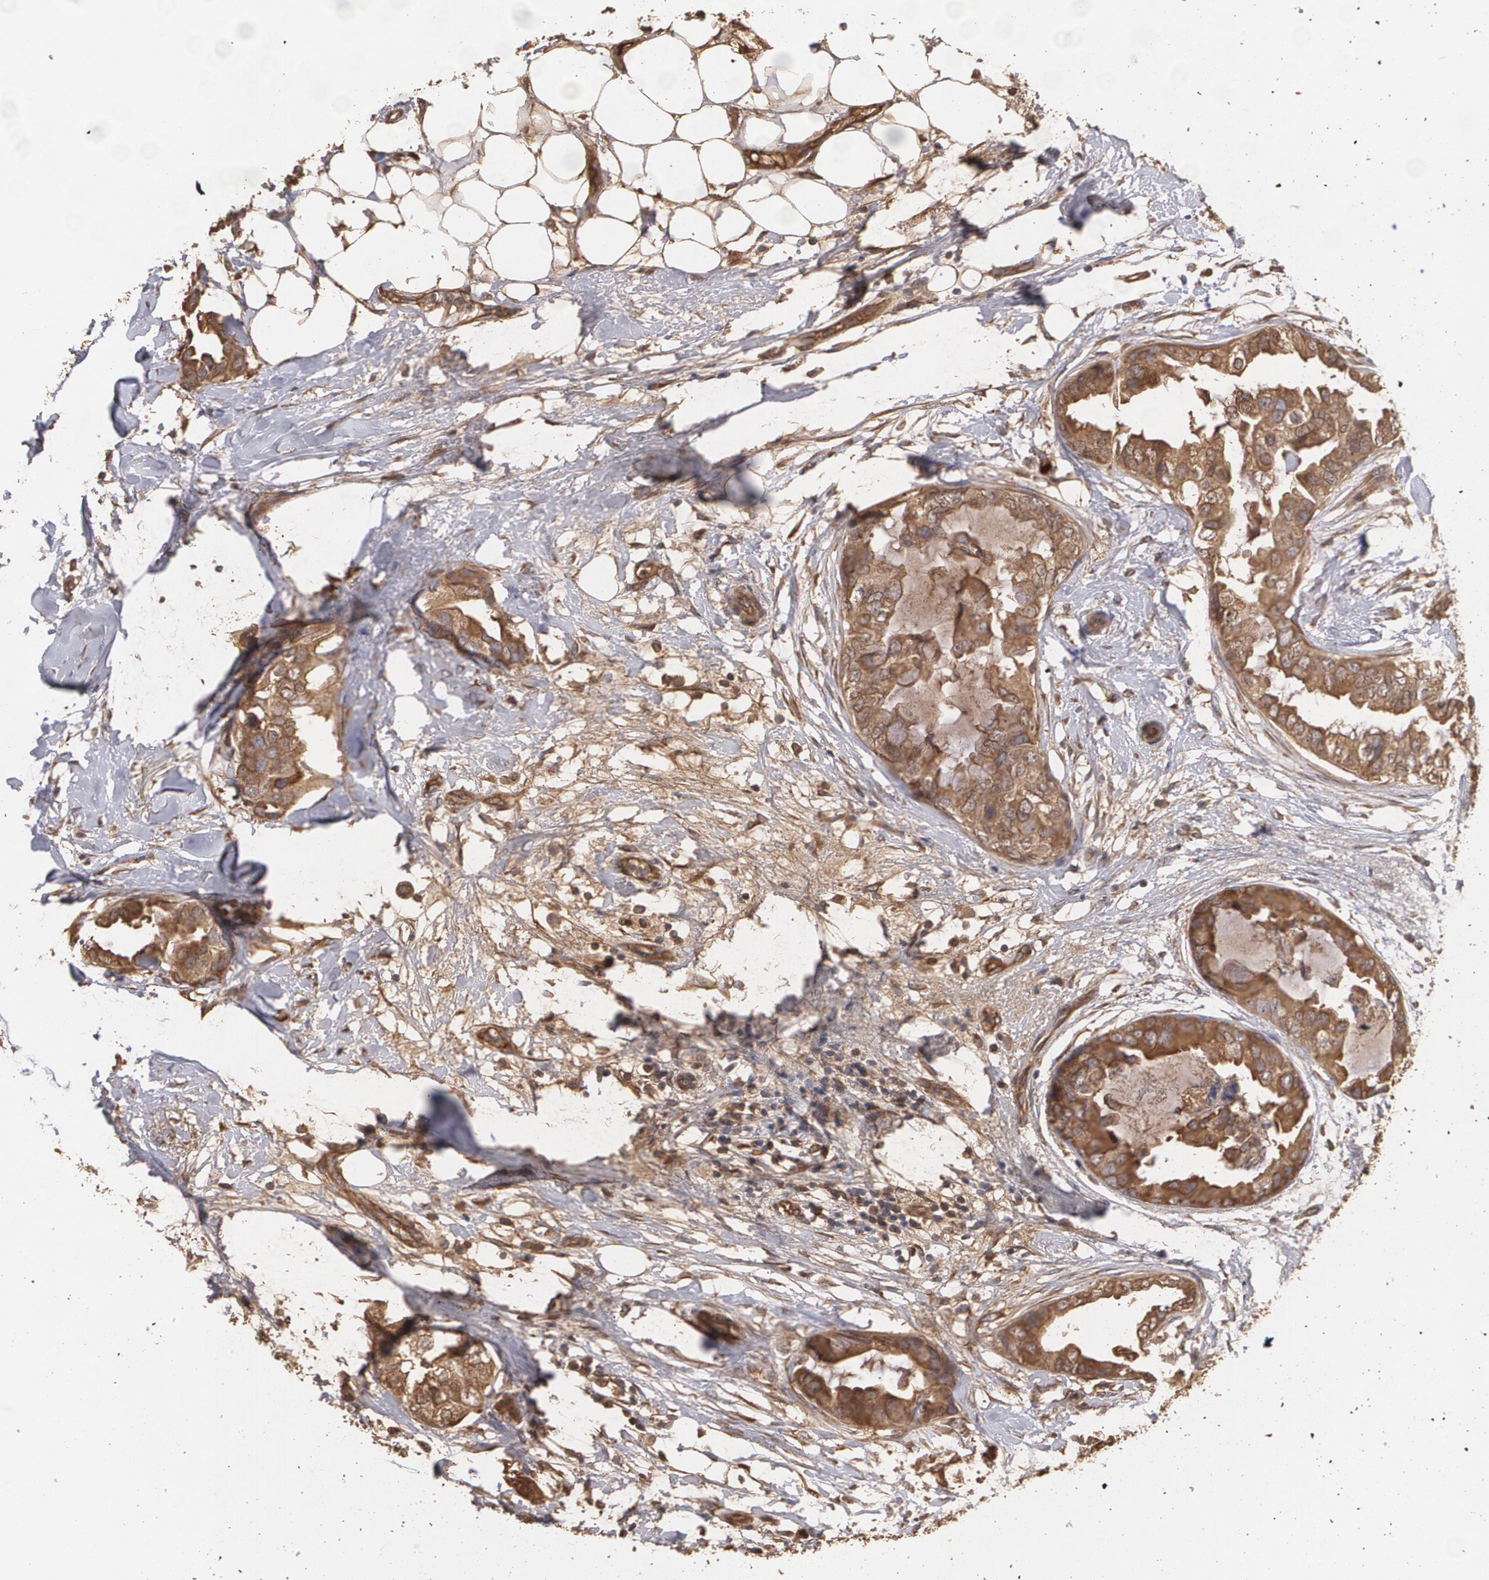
{"staining": {"intensity": "moderate", "quantity": ">75%", "location": "cytoplasmic/membranous"}, "tissue": "breast cancer", "cell_type": "Tumor cells", "image_type": "cancer", "snomed": [{"axis": "morphology", "description": "Duct carcinoma"}, {"axis": "topography", "description": "Breast"}], "caption": "Protein expression analysis of human breast cancer (intraductal carcinoma) reveals moderate cytoplasmic/membranous expression in about >75% of tumor cells.", "gene": "PON1", "patient": {"sex": "female", "age": 40}}